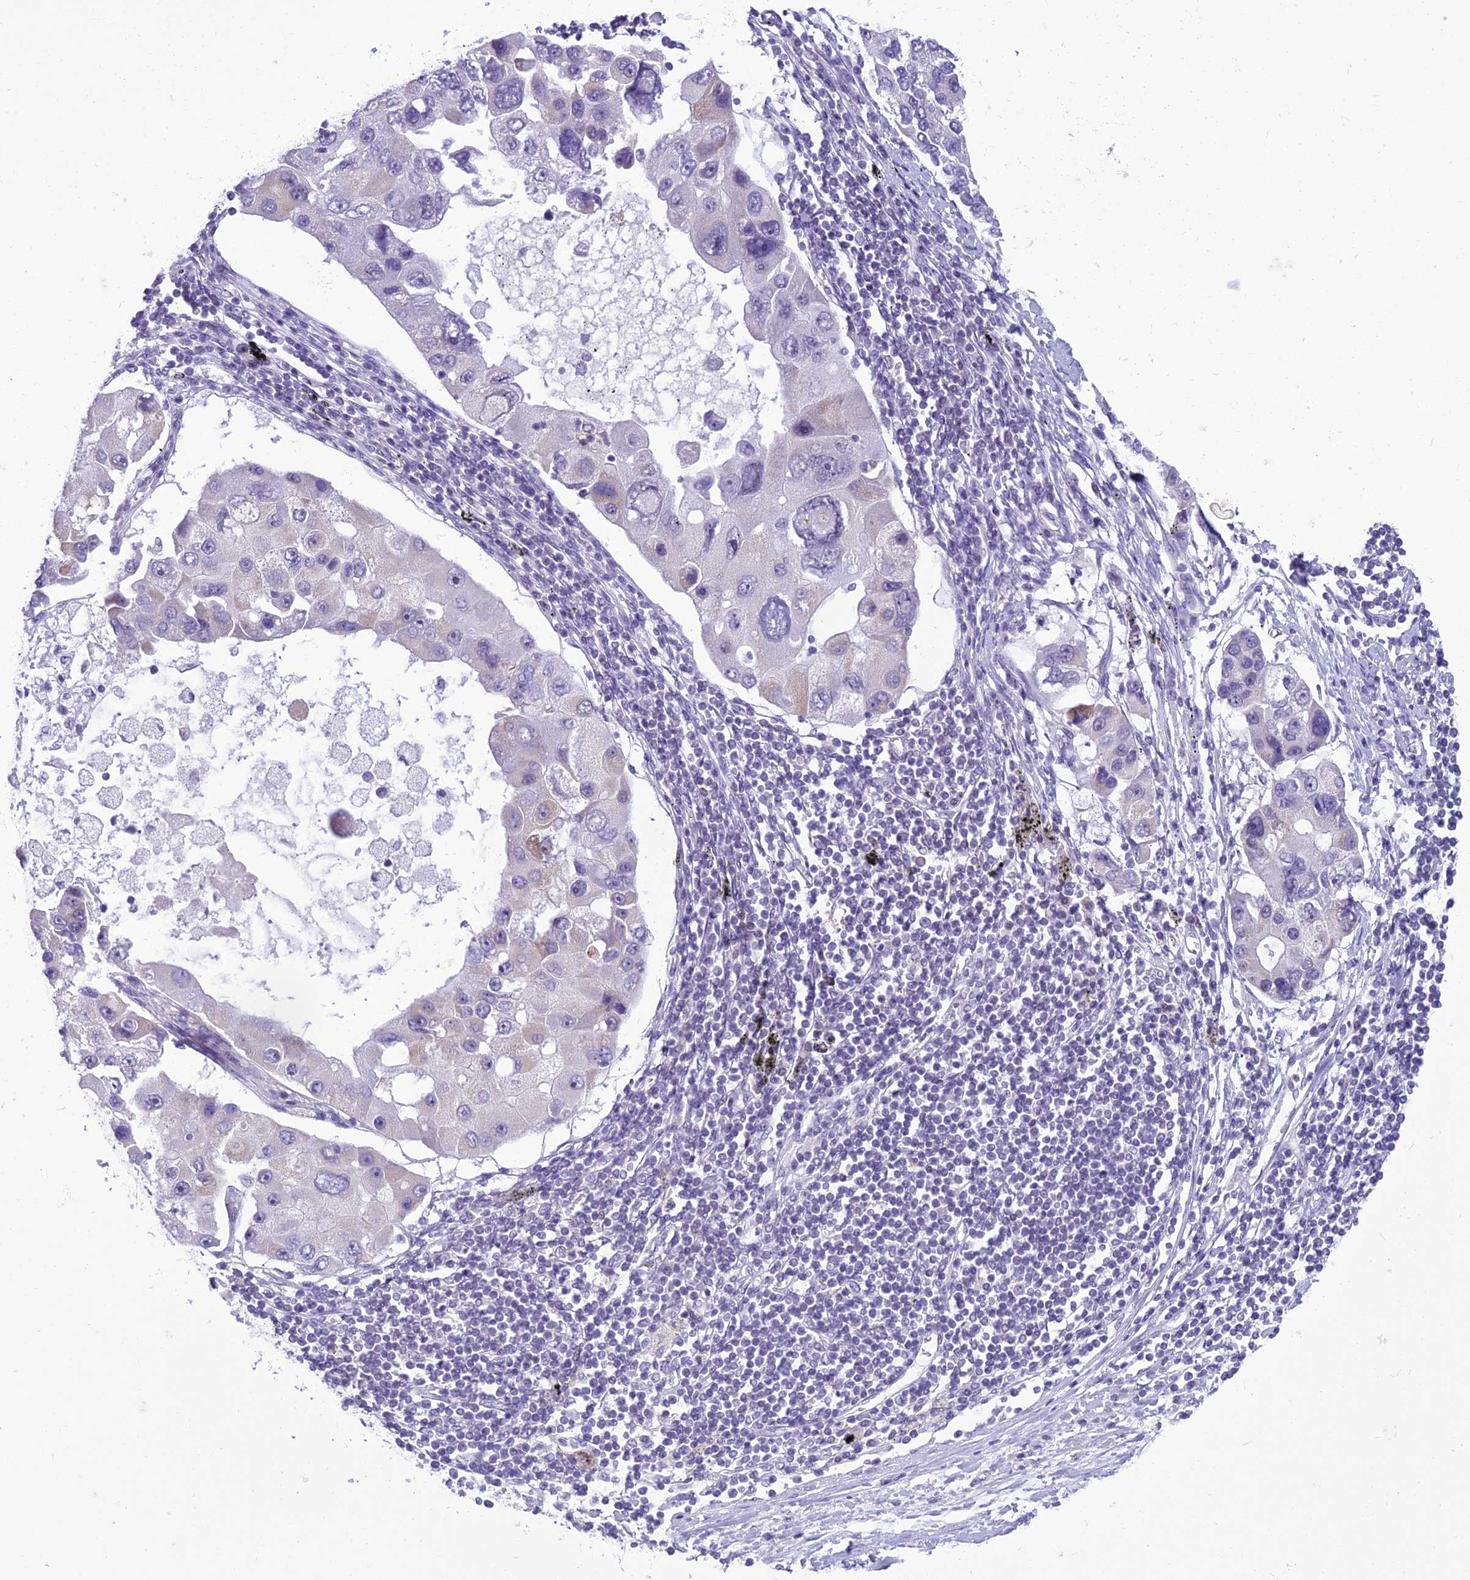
{"staining": {"intensity": "negative", "quantity": "none", "location": "none"}, "tissue": "lung cancer", "cell_type": "Tumor cells", "image_type": "cancer", "snomed": [{"axis": "morphology", "description": "Adenocarcinoma, NOS"}, {"axis": "topography", "description": "Lung"}], "caption": "Photomicrograph shows no significant protein positivity in tumor cells of adenocarcinoma (lung).", "gene": "B9D2", "patient": {"sex": "female", "age": 54}}